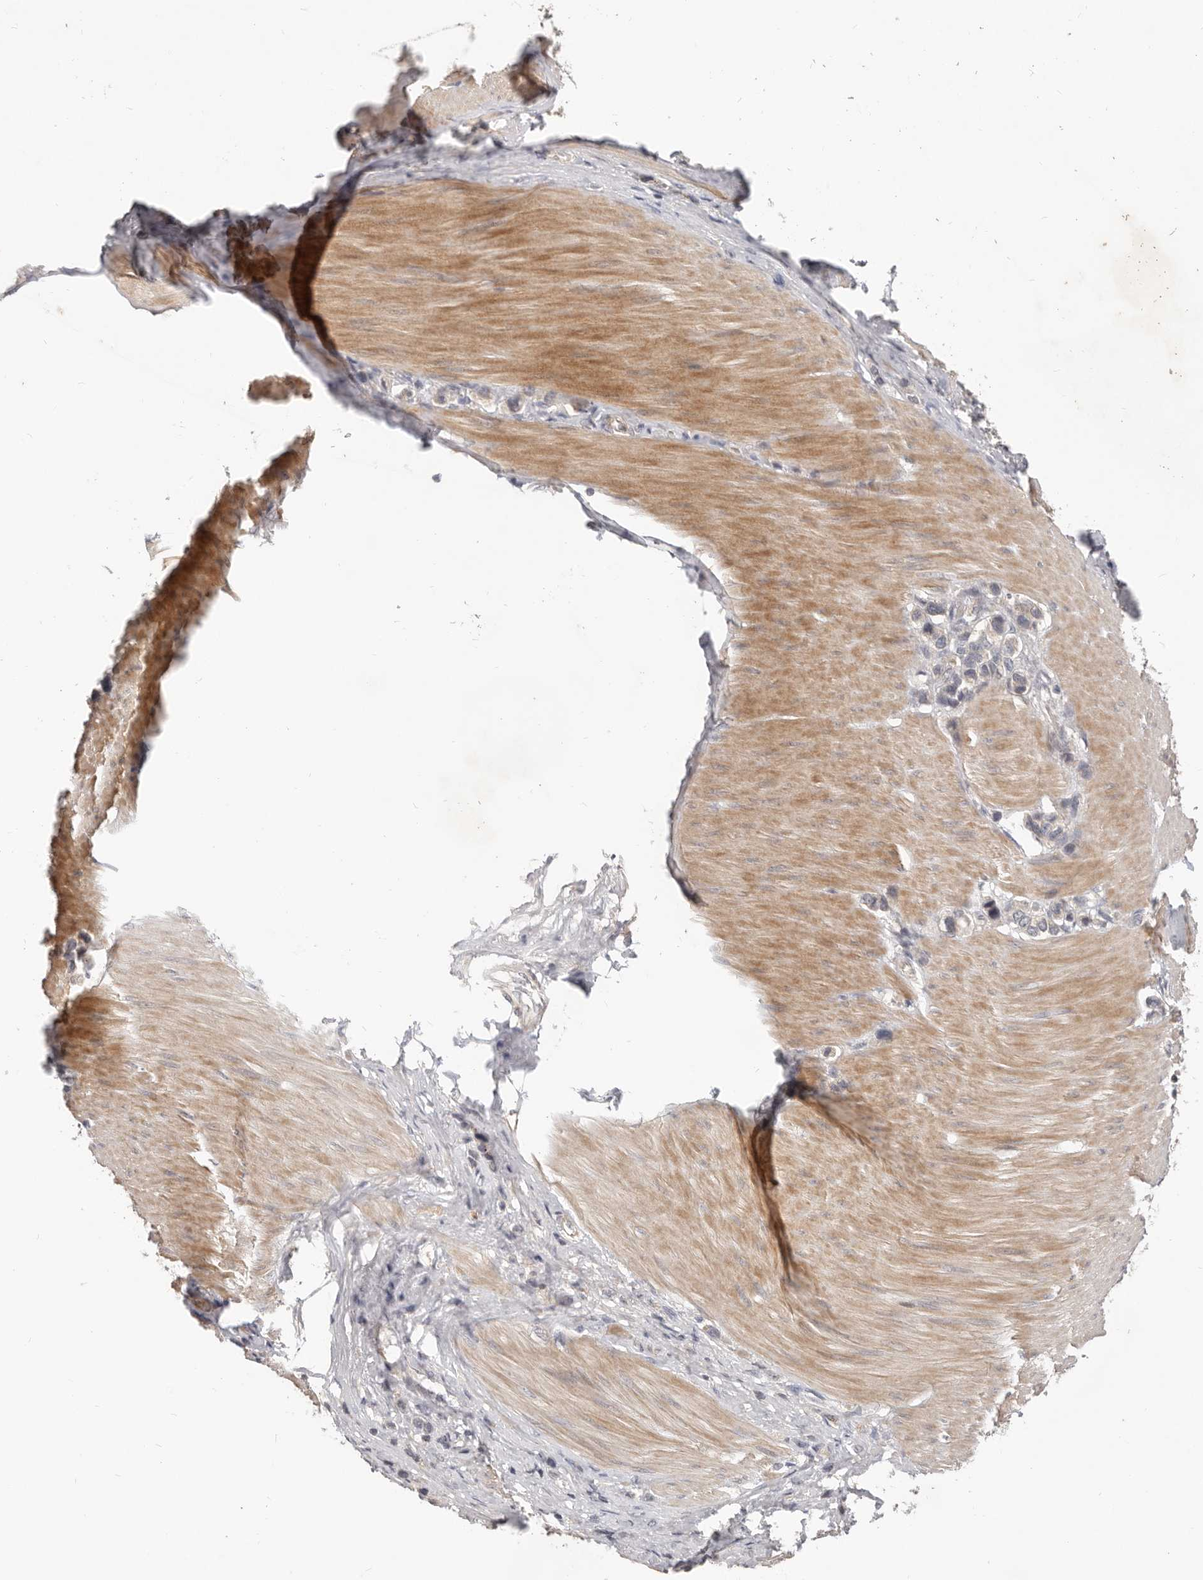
{"staining": {"intensity": "weak", "quantity": ">75%", "location": "cytoplasmic/membranous"}, "tissue": "stomach cancer", "cell_type": "Tumor cells", "image_type": "cancer", "snomed": [{"axis": "morphology", "description": "Adenocarcinoma, NOS"}, {"axis": "topography", "description": "Stomach"}], "caption": "Stomach cancer tissue shows weak cytoplasmic/membranous positivity in about >75% of tumor cells The protein is shown in brown color, while the nuclei are stained blue.", "gene": "USP49", "patient": {"sex": "female", "age": 65}}